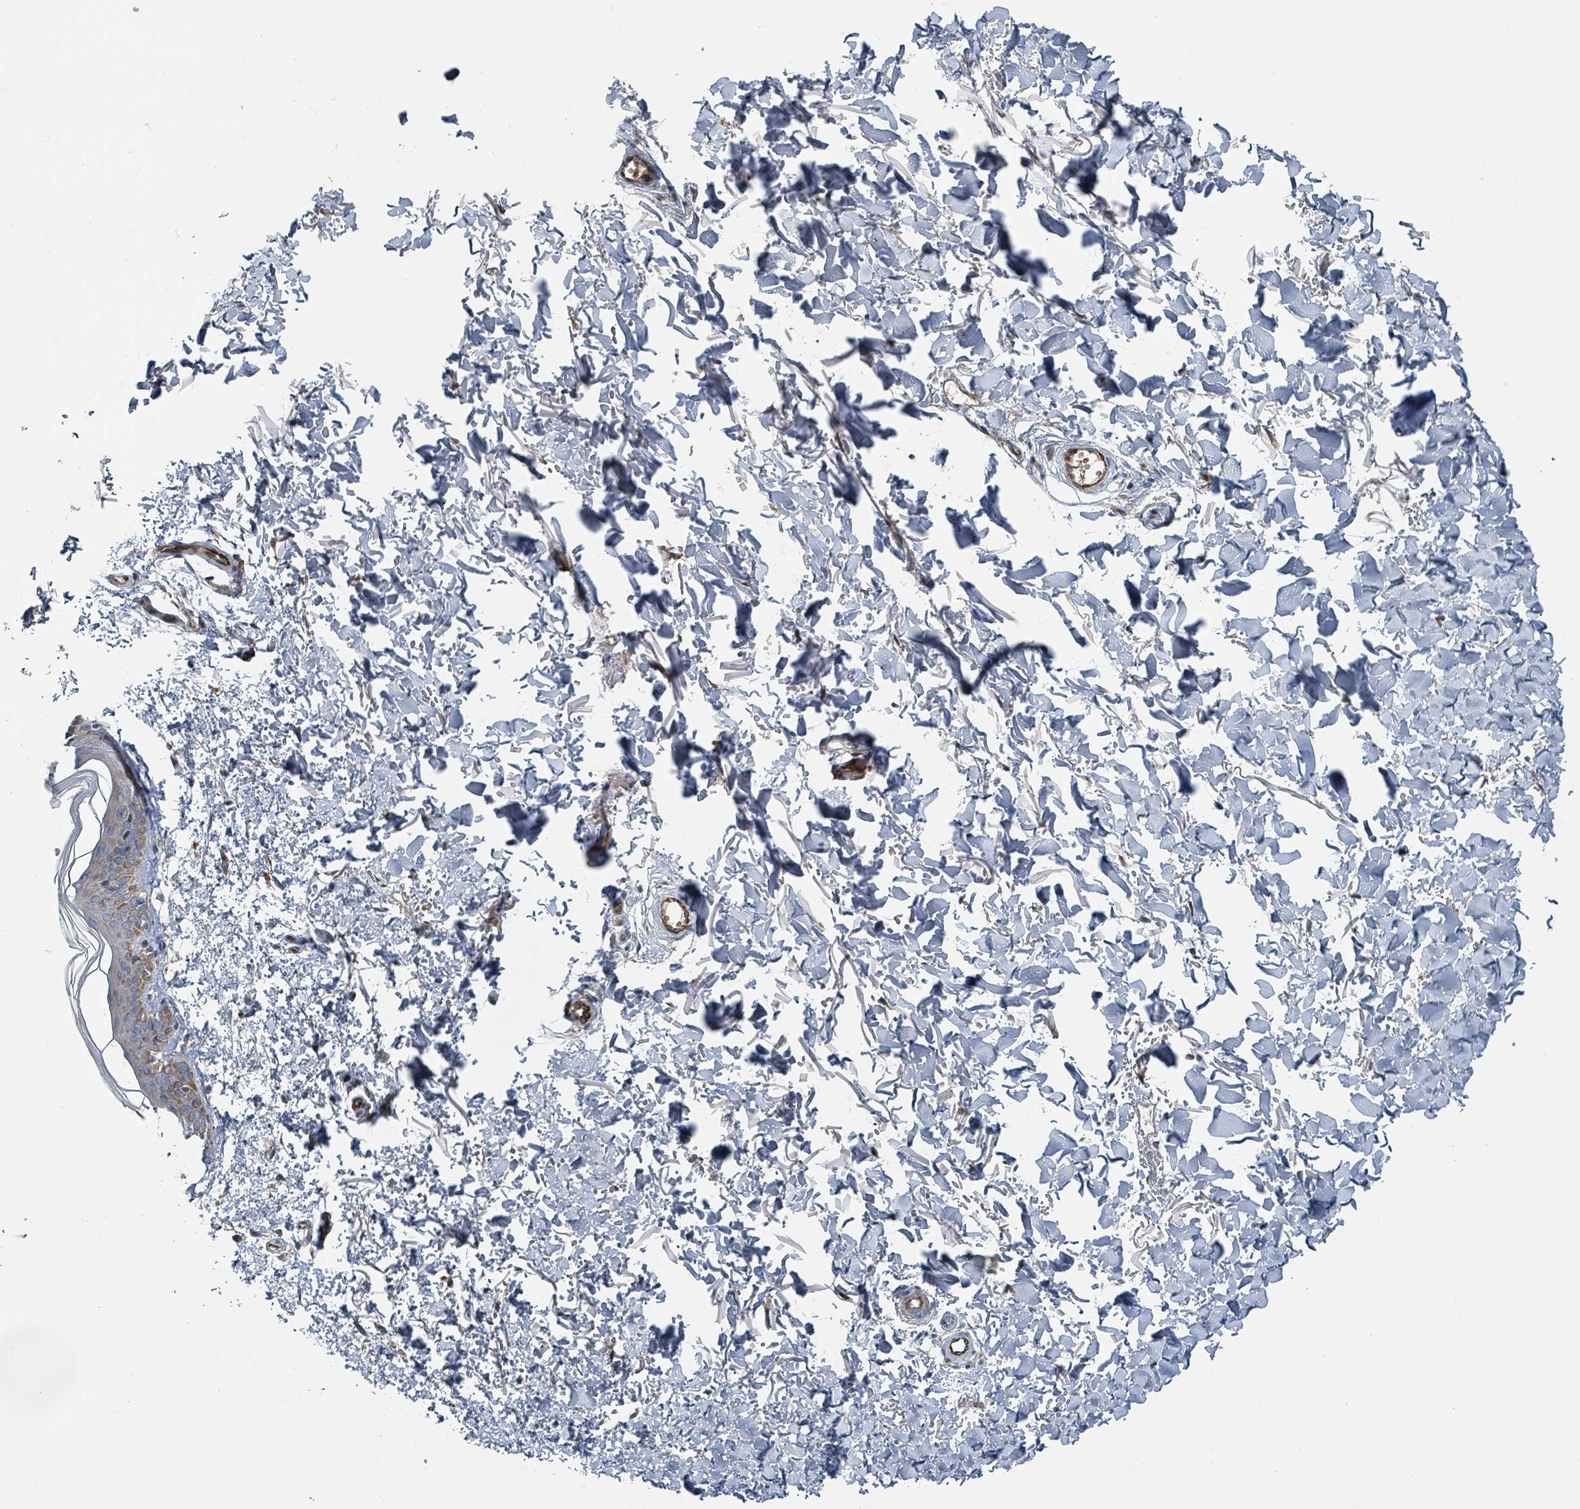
{"staining": {"intensity": "negative", "quantity": "none", "location": "none"}, "tissue": "skin", "cell_type": "Fibroblasts", "image_type": "normal", "snomed": [{"axis": "morphology", "description": "Normal tissue, NOS"}, {"axis": "topography", "description": "Skin"}], "caption": "High power microscopy image of an immunohistochemistry (IHC) histopathology image of benign skin, revealing no significant positivity in fibroblasts.", "gene": "DIPK2A", "patient": {"sex": "male", "age": 66}}